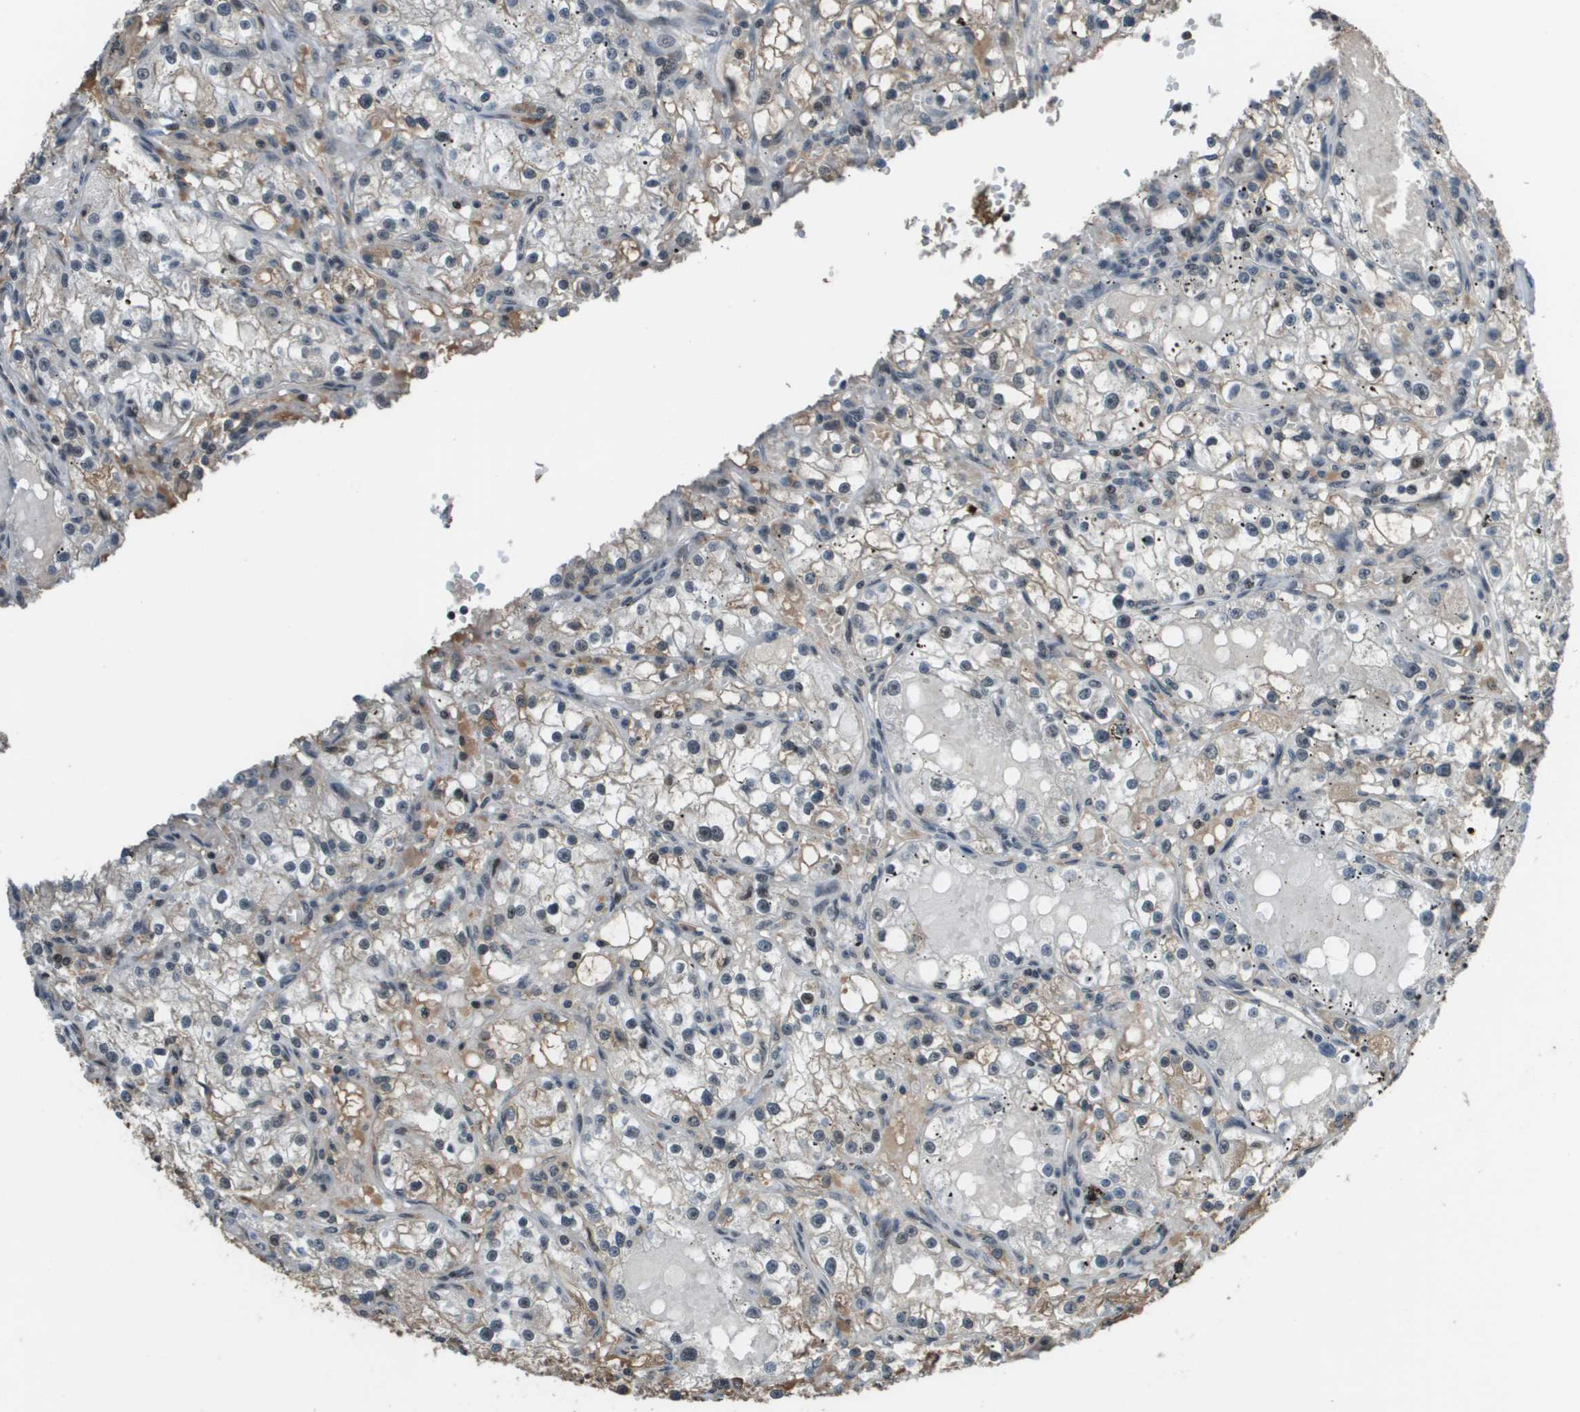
{"staining": {"intensity": "moderate", "quantity": "<25%", "location": "nuclear"}, "tissue": "renal cancer", "cell_type": "Tumor cells", "image_type": "cancer", "snomed": [{"axis": "morphology", "description": "Adenocarcinoma, NOS"}, {"axis": "topography", "description": "Kidney"}], "caption": "A brown stain highlights moderate nuclear staining of a protein in renal cancer tumor cells.", "gene": "THRAP3", "patient": {"sex": "male", "age": 56}}